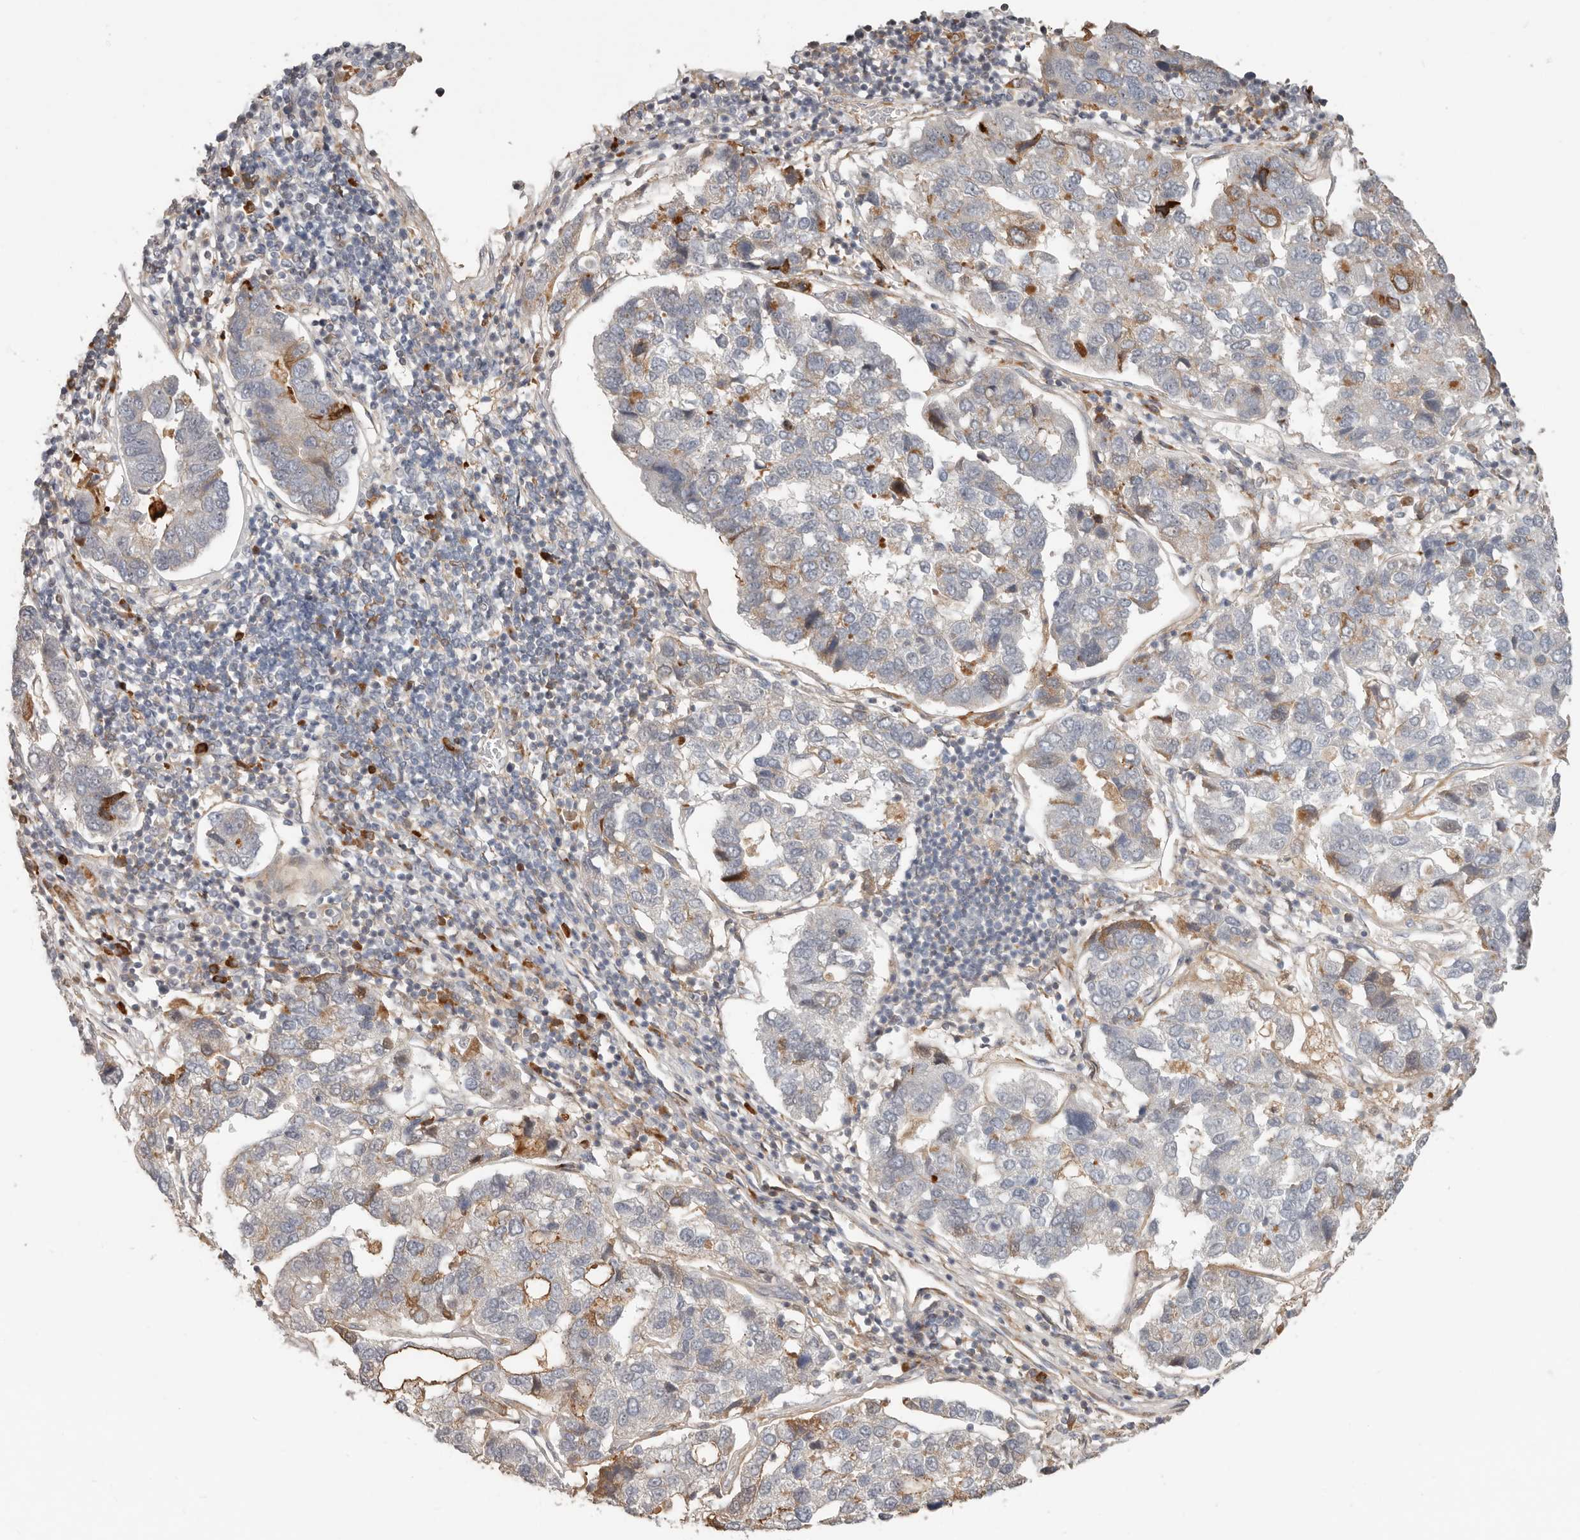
{"staining": {"intensity": "weak", "quantity": "<25%", "location": "cytoplasmic/membranous"}, "tissue": "pancreatic cancer", "cell_type": "Tumor cells", "image_type": "cancer", "snomed": [{"axis": "morphology", "description": "Adenocarcinoma, NOS"}, {"axis": "topography", "description": "Pancreas"}], "caption": "High magnification brightfield microscopy of adenocarcinoma (pancreatic) stained with DAB (brown) and counterstained with hematoxylin (blue): tumor cells show no significant expression. (Immunohistochemistry (ihc), brightfield microscopy, high magnification).", "gene": "MTFR2", "patient": {"sex": "female", "age": 61}}